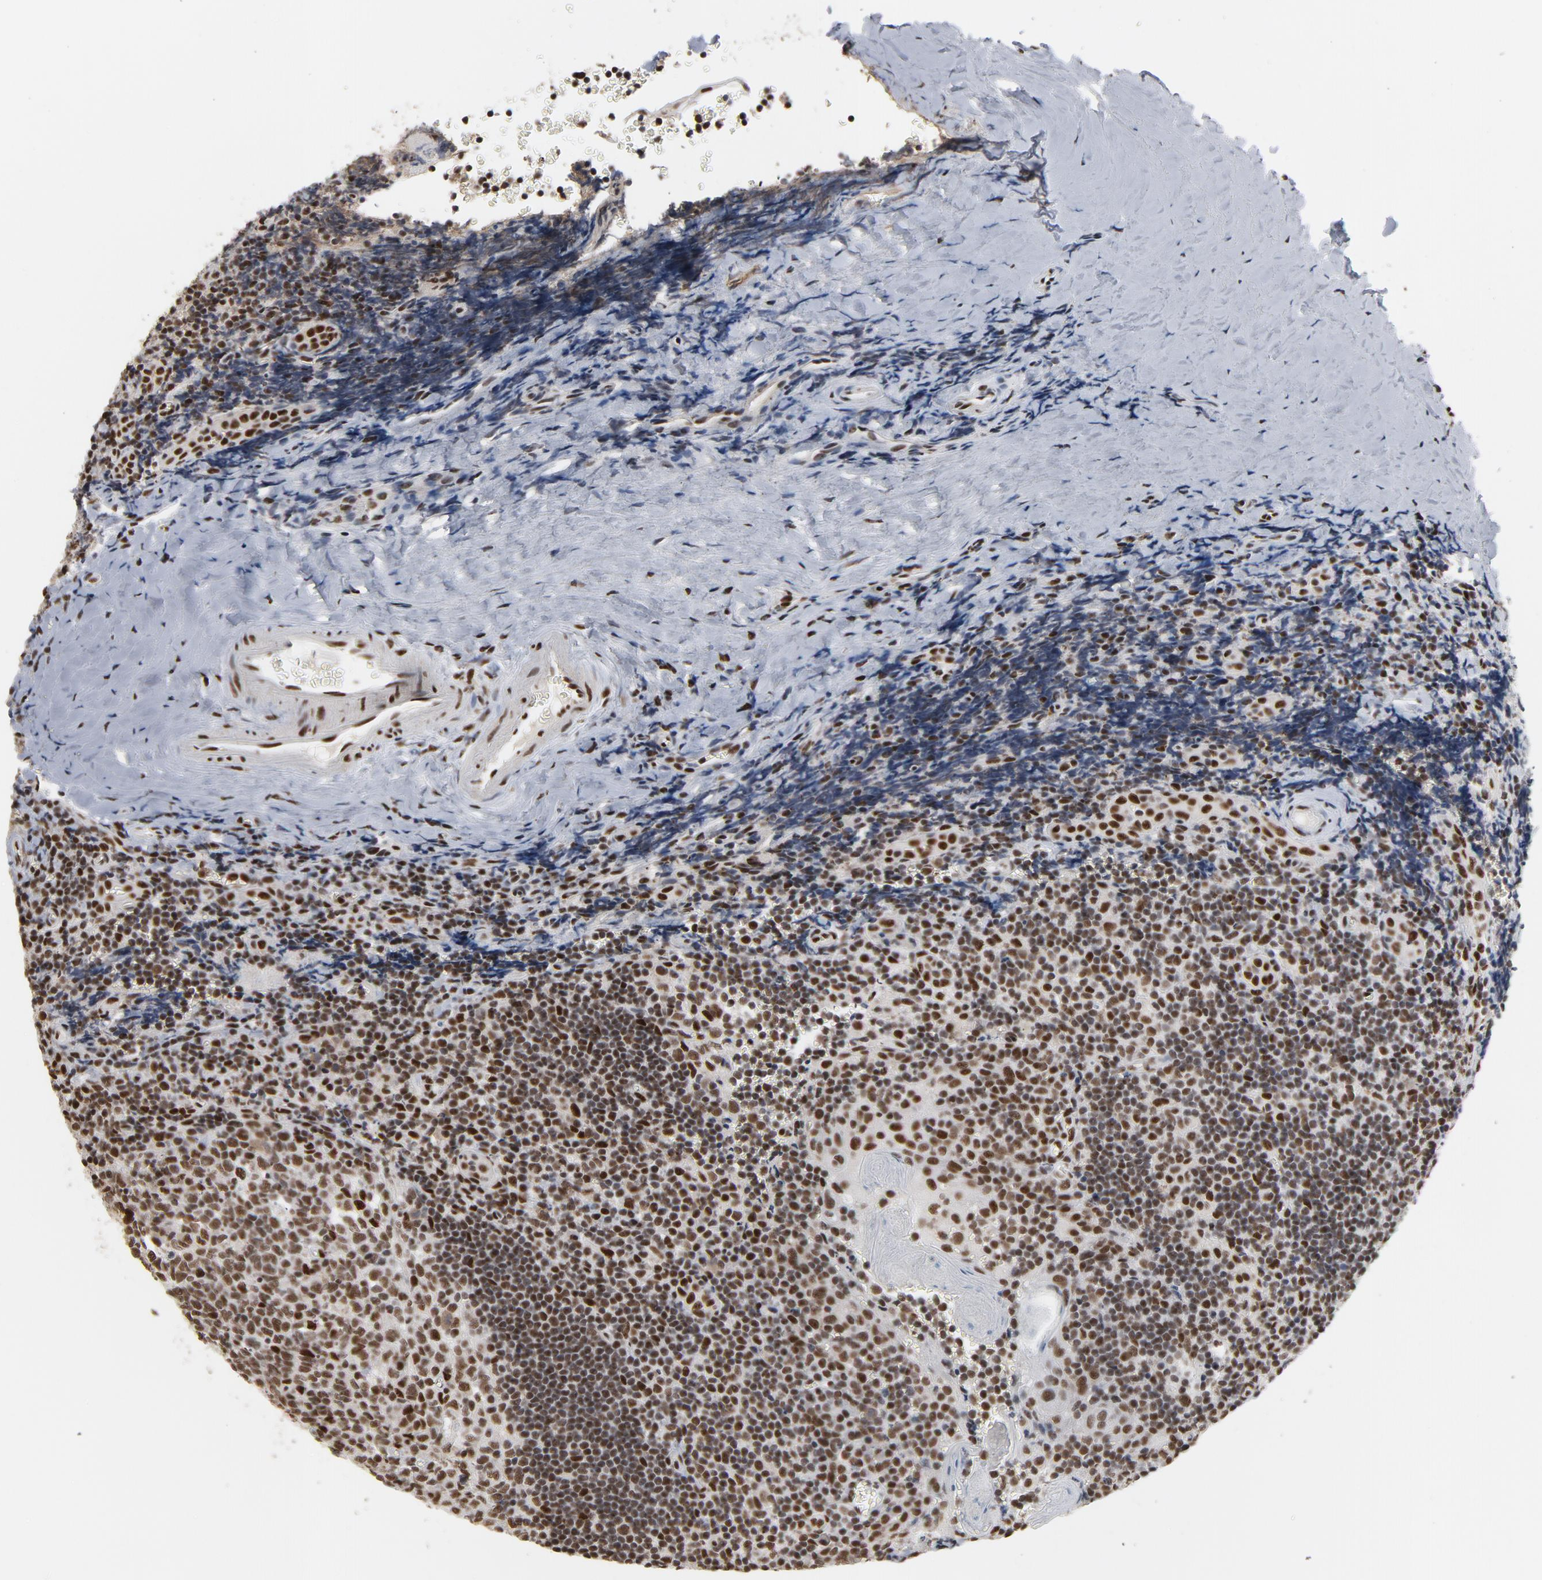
{"staining": {"intensity": "moderate", "quantity": ">75%", "location": "nuclear"}, "tissue": "tonsil", "cell_type": "Germinal center cells", "image_type": "normal", "snomed": [{"axis": "morphology", "description": "Normal tissue, NOS"}, {"axis": "topography", "description": "Tonsil"}], "caption": "Germinal center cells demonstrate moderate nuclear staining in approximately >75% of cells in normal tonsil. (DAB = brown stain, brightfield microscopy at high magnification).", "gene": "MRE11", "patient": {"sex": "male", "age": 20}}